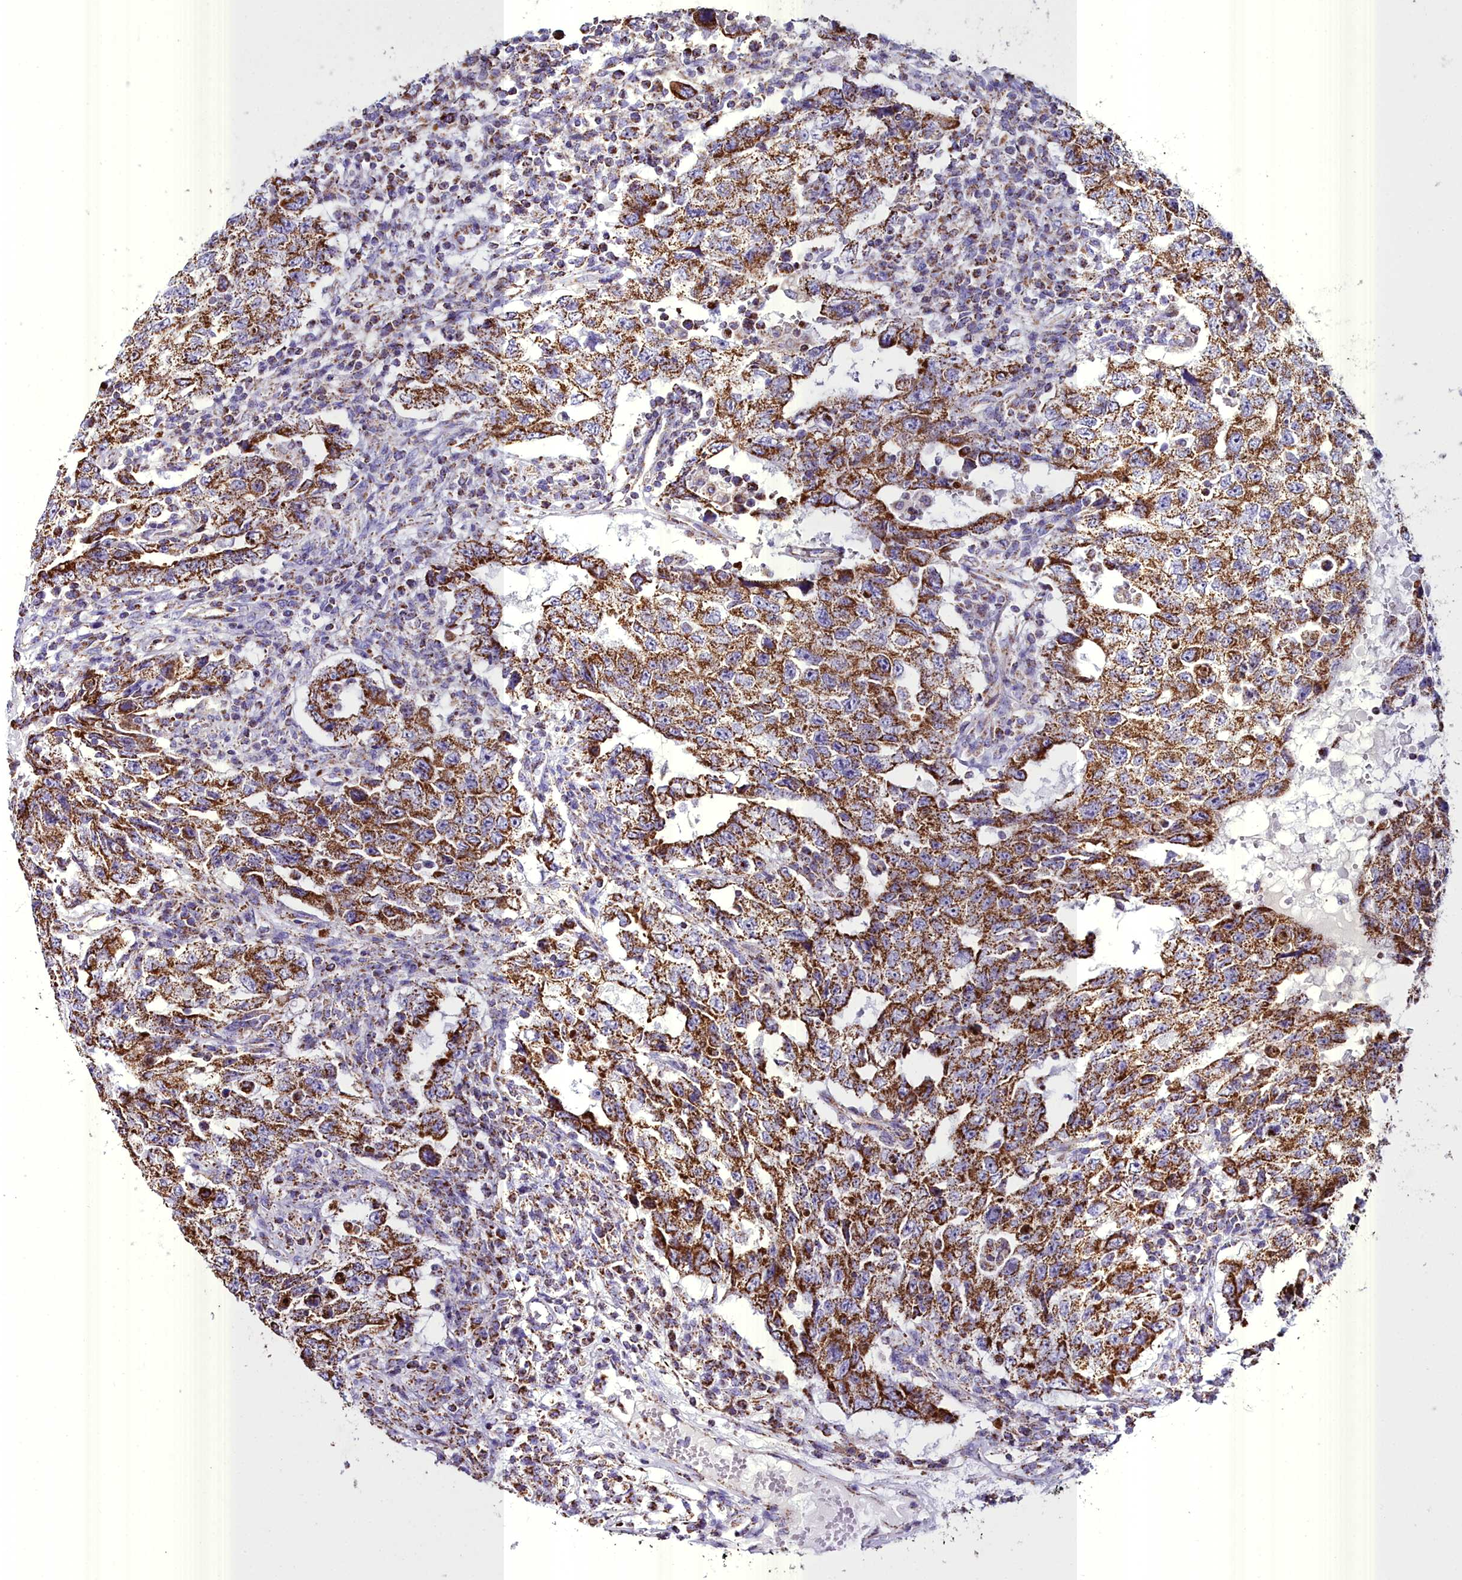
{"staining": {"intensity": "strong", "quantity": ">75%", "location": "cytoplasmic/membranous"}, "tissue": "testis cancer", "cell_type": "Tumor cells", "image_type": "cancer", "snomed": [{"axis": "morphology", "description": "Carcinoma, Embryonal, NOS"}, {"axis": "topography", "description": "Testis"}], "caption": "Protein expression analysis of human testis cancer (embryonal carcinoma) reveals strong cytoplasmic/membranous positivity in about >75% of tumor cells. The staining was performed using DAB (3,3'-diaminobenzidine), with brown indicating positive protein expression. Nuclei are stained blue with hematoxylin.", "gene": "WDFY3", "patient": {"sex": "male", "age": 26}}